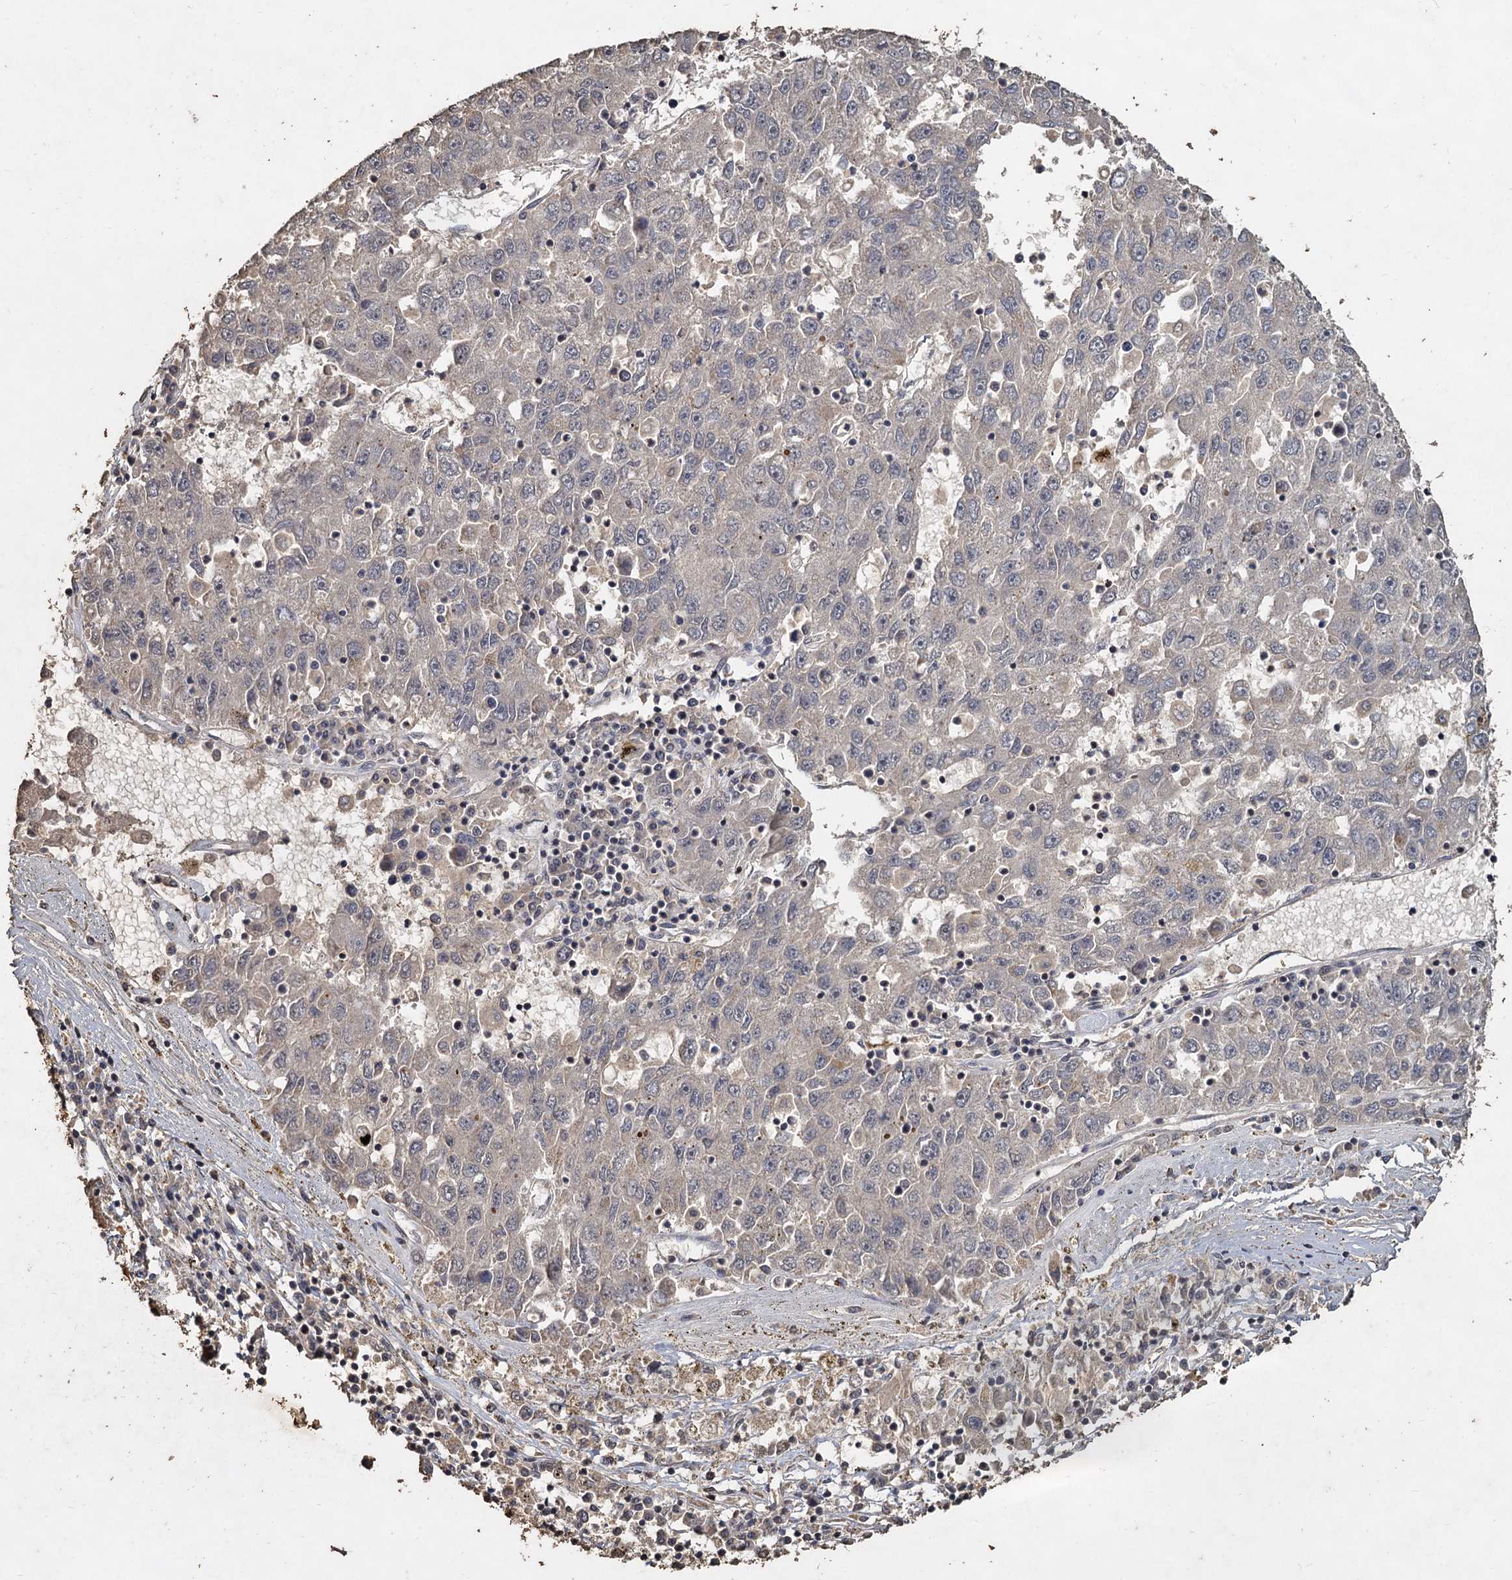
{"staining": {"intensity": "negative", "quantity": "none", "location": "none"}, "tissue": "liver cancer", "cell_type": "Tumor cells", "image_type": "cancer", "snomed": [{"axis": "morphology", "description": "Carcinoma, Hepatocellular, NOS"}, {"axis": "topography", "description": "Liver"}], "caption": "This micrograph is of hepatocellular carcinoma (liver) stained with IHC to label a protein in brown with the nuclei are counter-stained blue. There is no expression in tumor cells.", "gene": "CCDC61", "patient": {"sex": "male", "age": 49}}